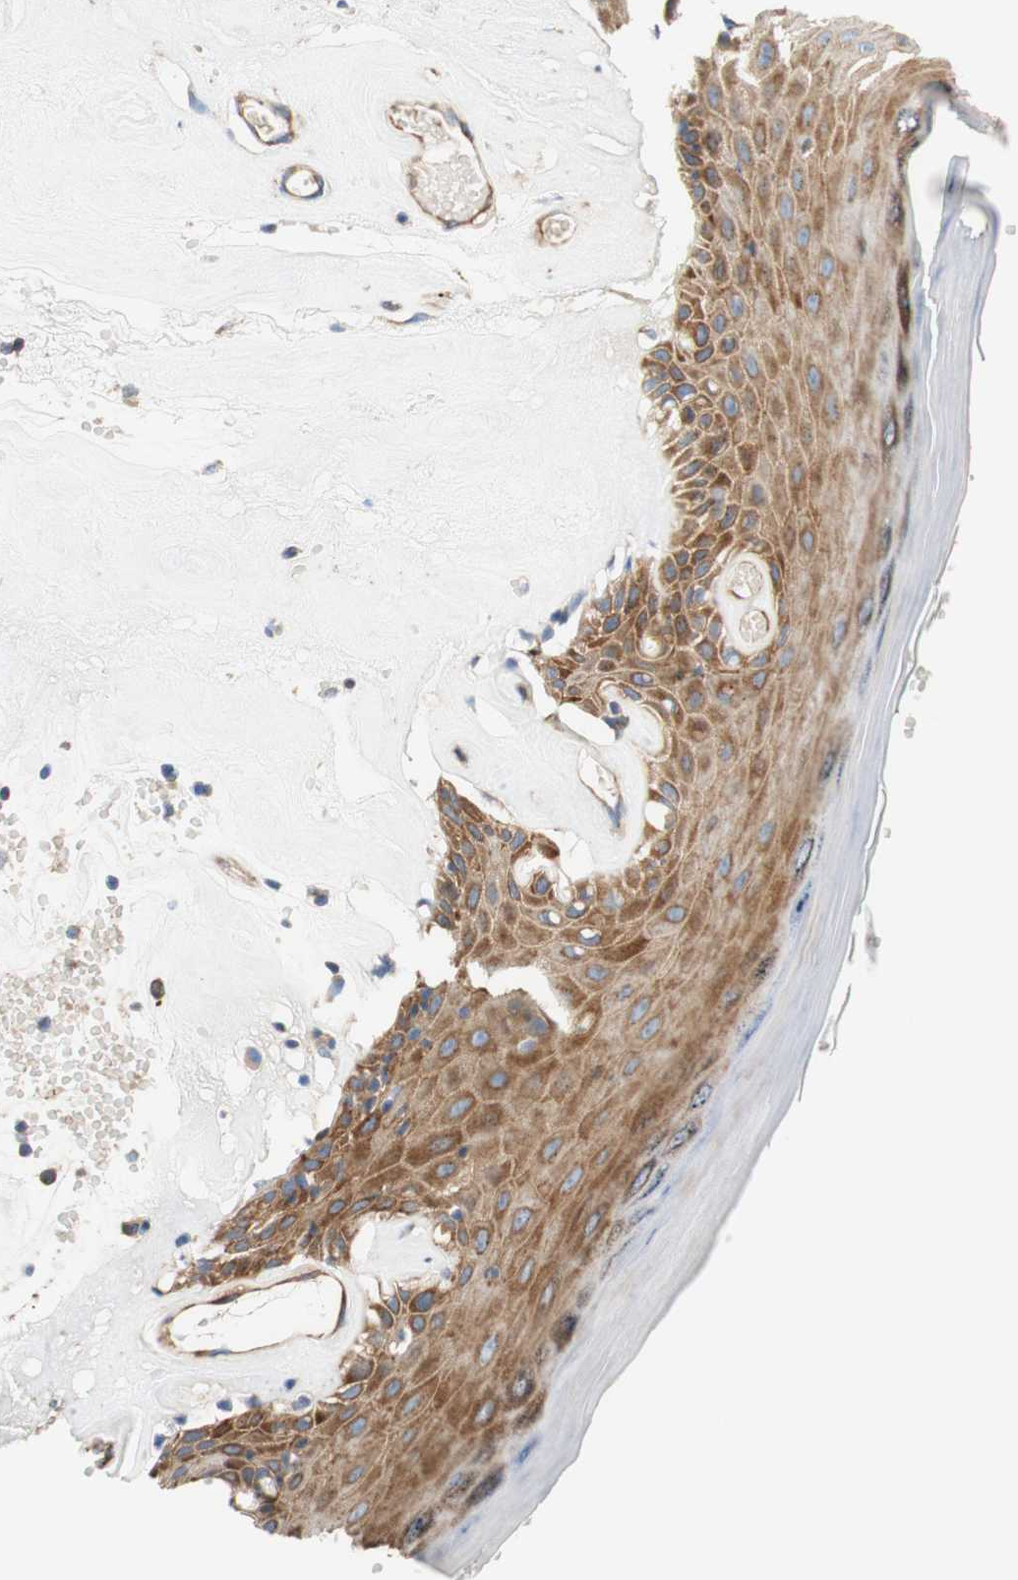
{"staining": {"intensity": "moderate", "quantity": ">75%", "location": "cytoplasmic/membranous"}, "tissue": "skin", "cell_type": "Epidermal cells", "image_type": "normal", "snomed": [{"axis": "morphology", "description": "Normal tissue, NOS"}, {"axis": "morphology", "description": "Inflammation, NOS"}, {"axis": "topography", "description": "Vulva"}], "caption": "Epidermal cells exhibit moderate cytoplasmic/membranous staining in about >75% of cells in normal skin. (DAB (3,3'-diaminobenzidine) IHC with brightfield microscopy, high magnification).", "gene": "STOM", "patient": {"sex": "female", "age": 84}}